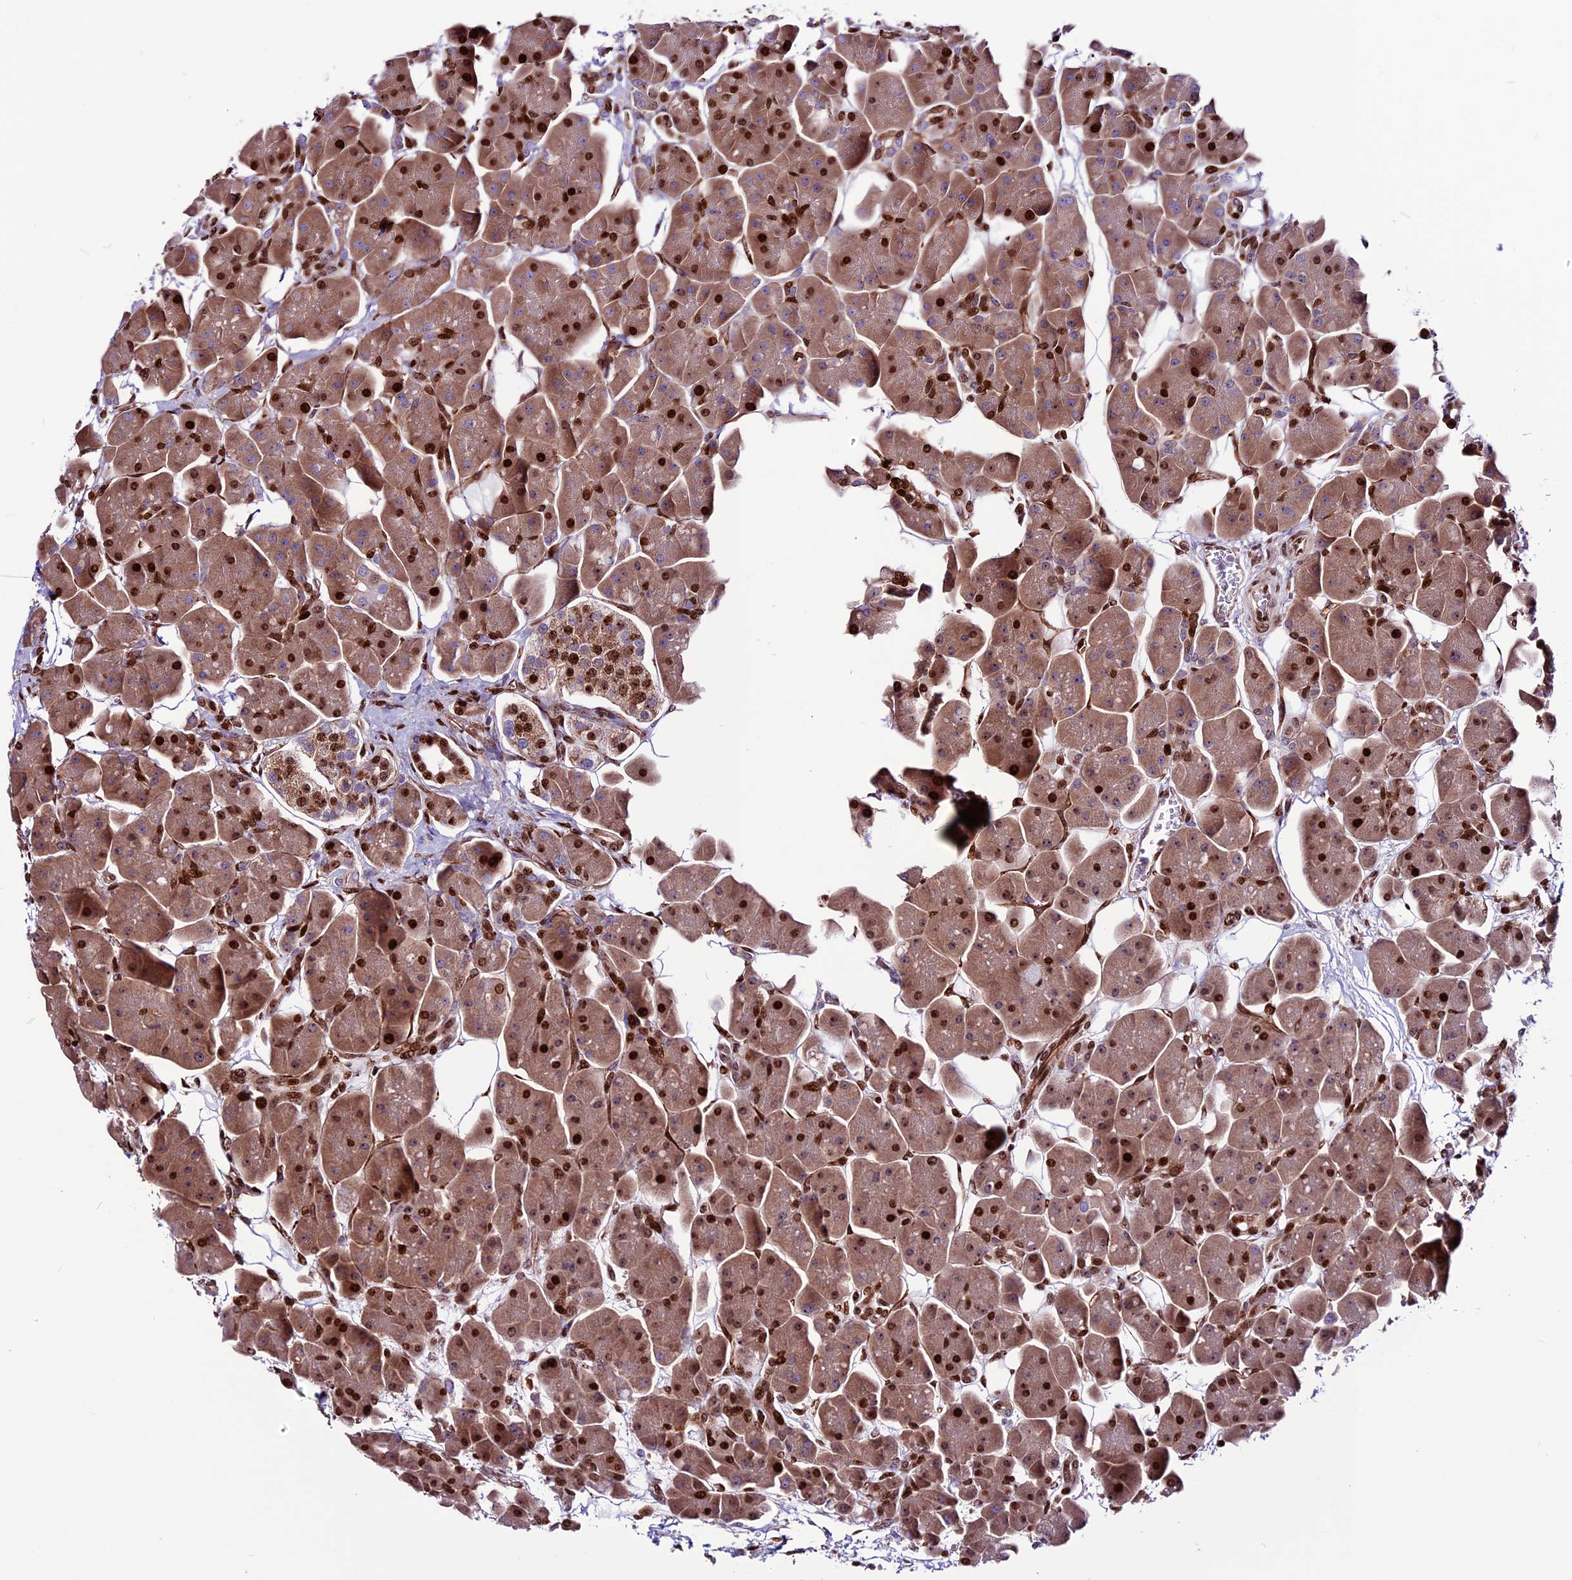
{"staining": {"intensity": "strong", "quantity": ">75%", "location": "cytoplasmic/membranous,nuclear"}, "tissue": "pancreas", "cell_type": "Exocrine glandular cells", "image_type": "normal", "snomed": [{"axis": "morphology", "description": "Normal tissue, NOS"}, {"axis": "topography", "description": "Pancreas"}], "caption": "This is a photomicrograph of immunohistochemistry staining of benign pancreas, which shows strong positivity in the cytoplasmic/membranous,nuclear of exocrine glandular cells.", "gene": "RINL", "patient": {"sex": "male", "age": 66}}